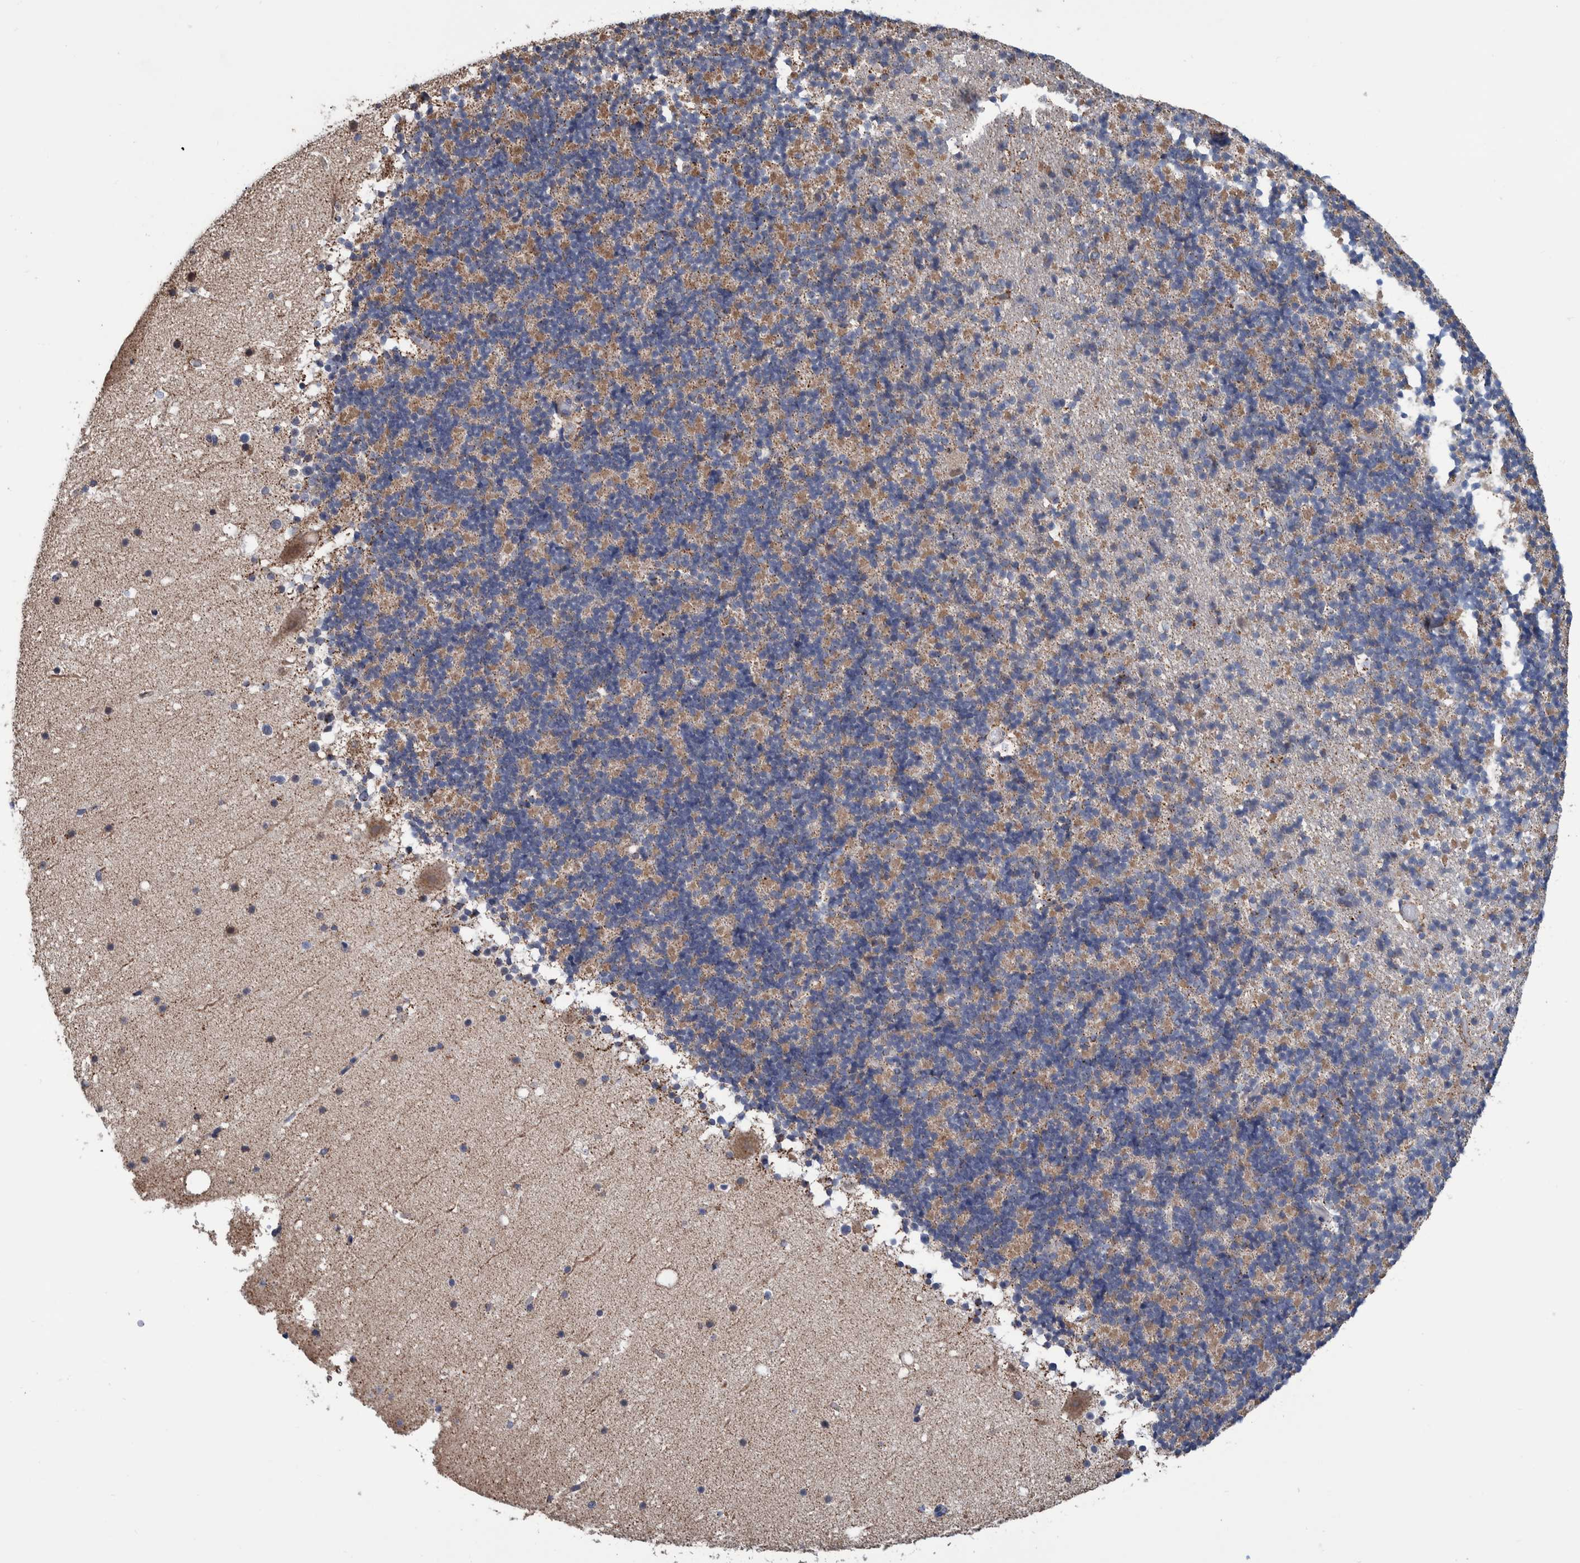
{"staining": {"intensity": "weak", "quantity": "25%-75%", "location": "cytoplasmic/membranous"}, "tissue": "cerebellum", "cell_type": "Cells in granular layer", "image_type": "normal", "snomed": [{"axis": "morphology", "description": "Normal tissue, NOS"}, {"axis": "topography", "description": "Cerebellum"}], "caption": "Cerebellum stained for a protein reveals weak cytoplasmic/membranous positivity in cells in granular layer. The protein is shown in brown color, while the nuclei are stained blue.", "gene": "DECR1", "patient": {"sex": "male", "age": 57}}